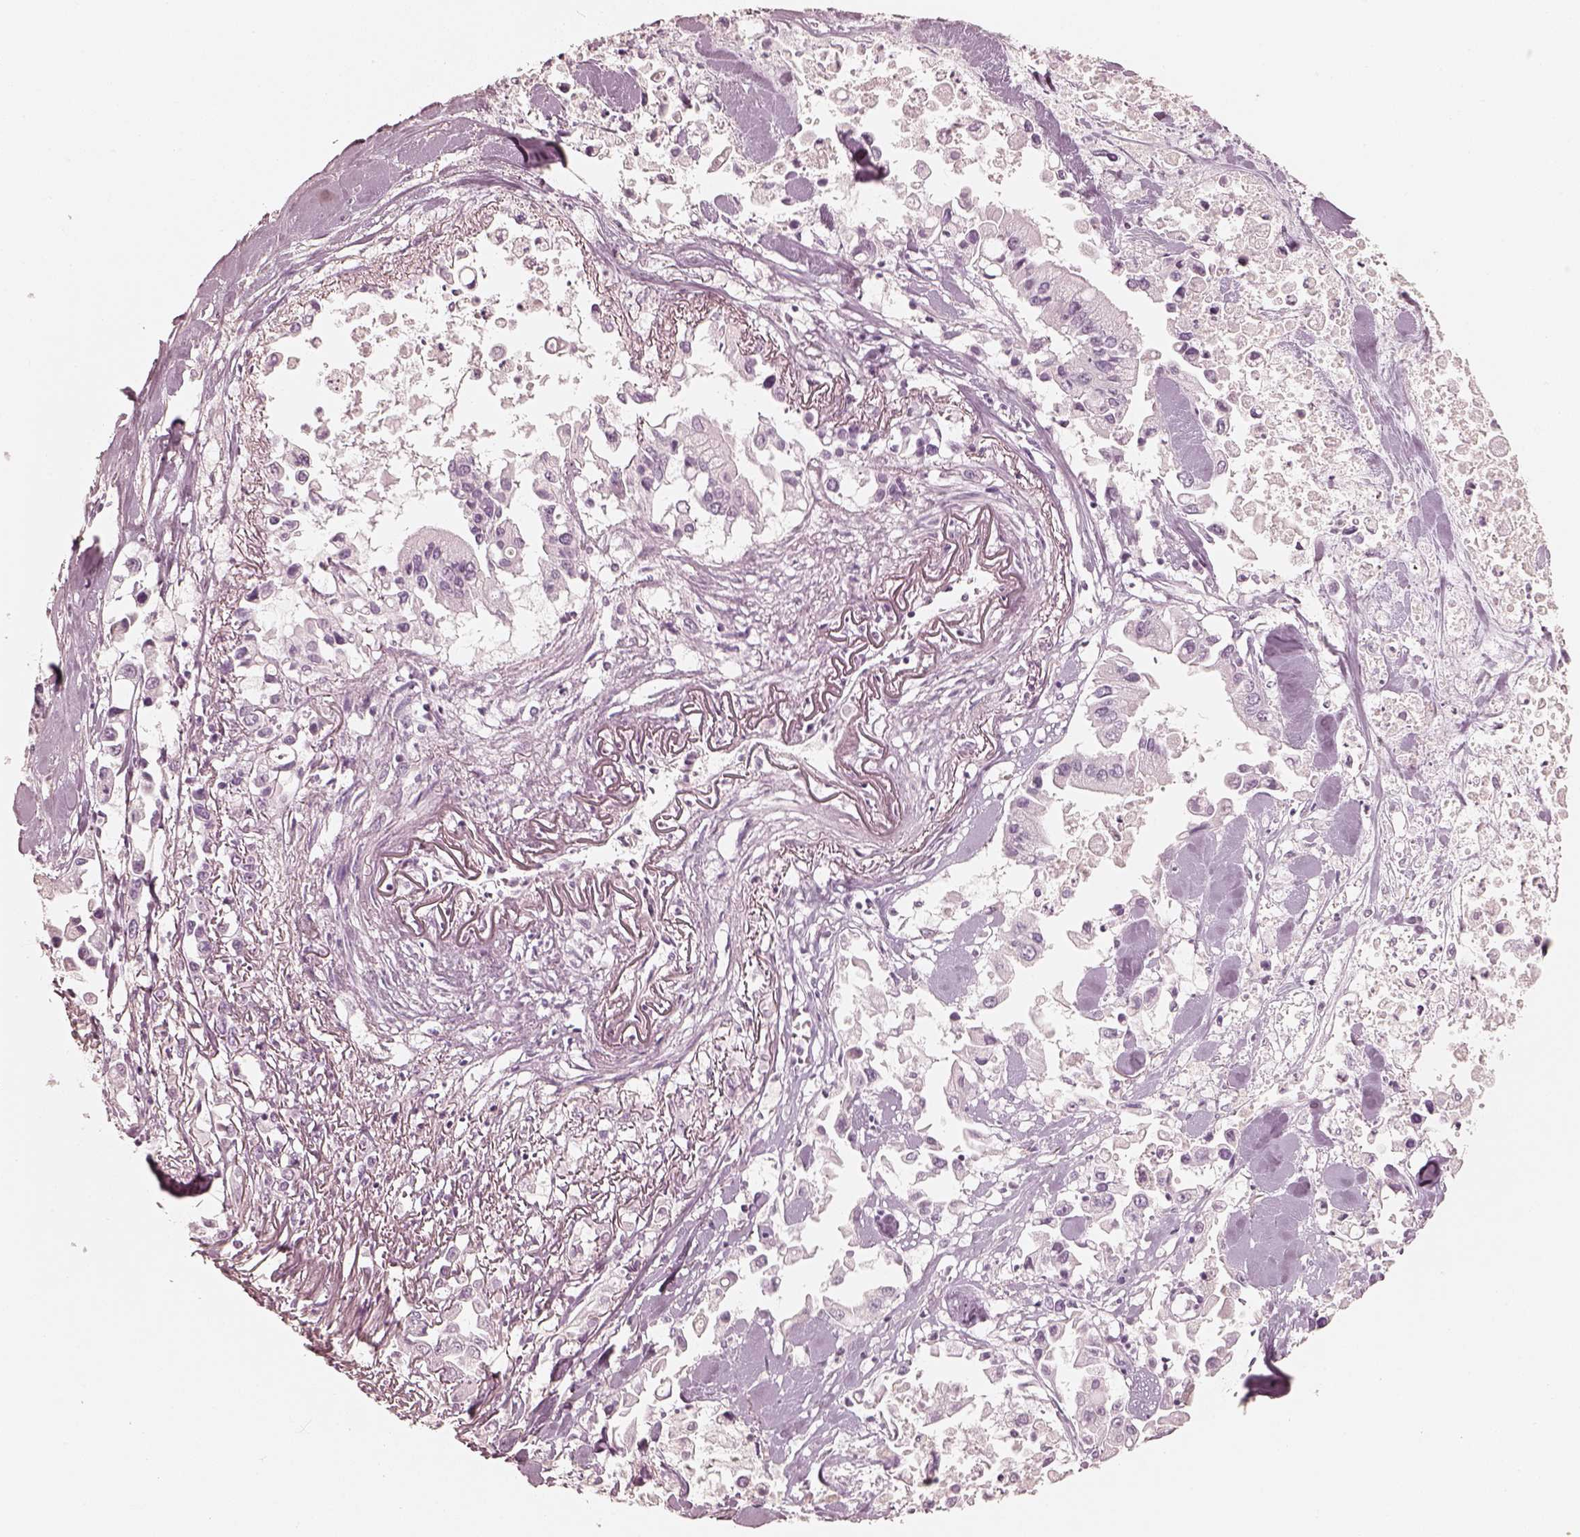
{"staining": {"intensity": "negative", "quantity": "none", "location": "none"}, "tissue": "pancreatic cancer", "cell_type": "Tumor cells", "image_type": "cancer", "snomed": [{"axis": "morphology", "description": "Adenocarcinoma, NOS"}, {"axis": "topography", "description": "Pancreas"}], "caption": "A high-resolution photomicrograph shows IHC staining of adenocarcinoma (pancreatic), which displays no significant positivity in tumor cells.", "gene": "KRT82", "patient": {"sex": "female", "age": 83}}